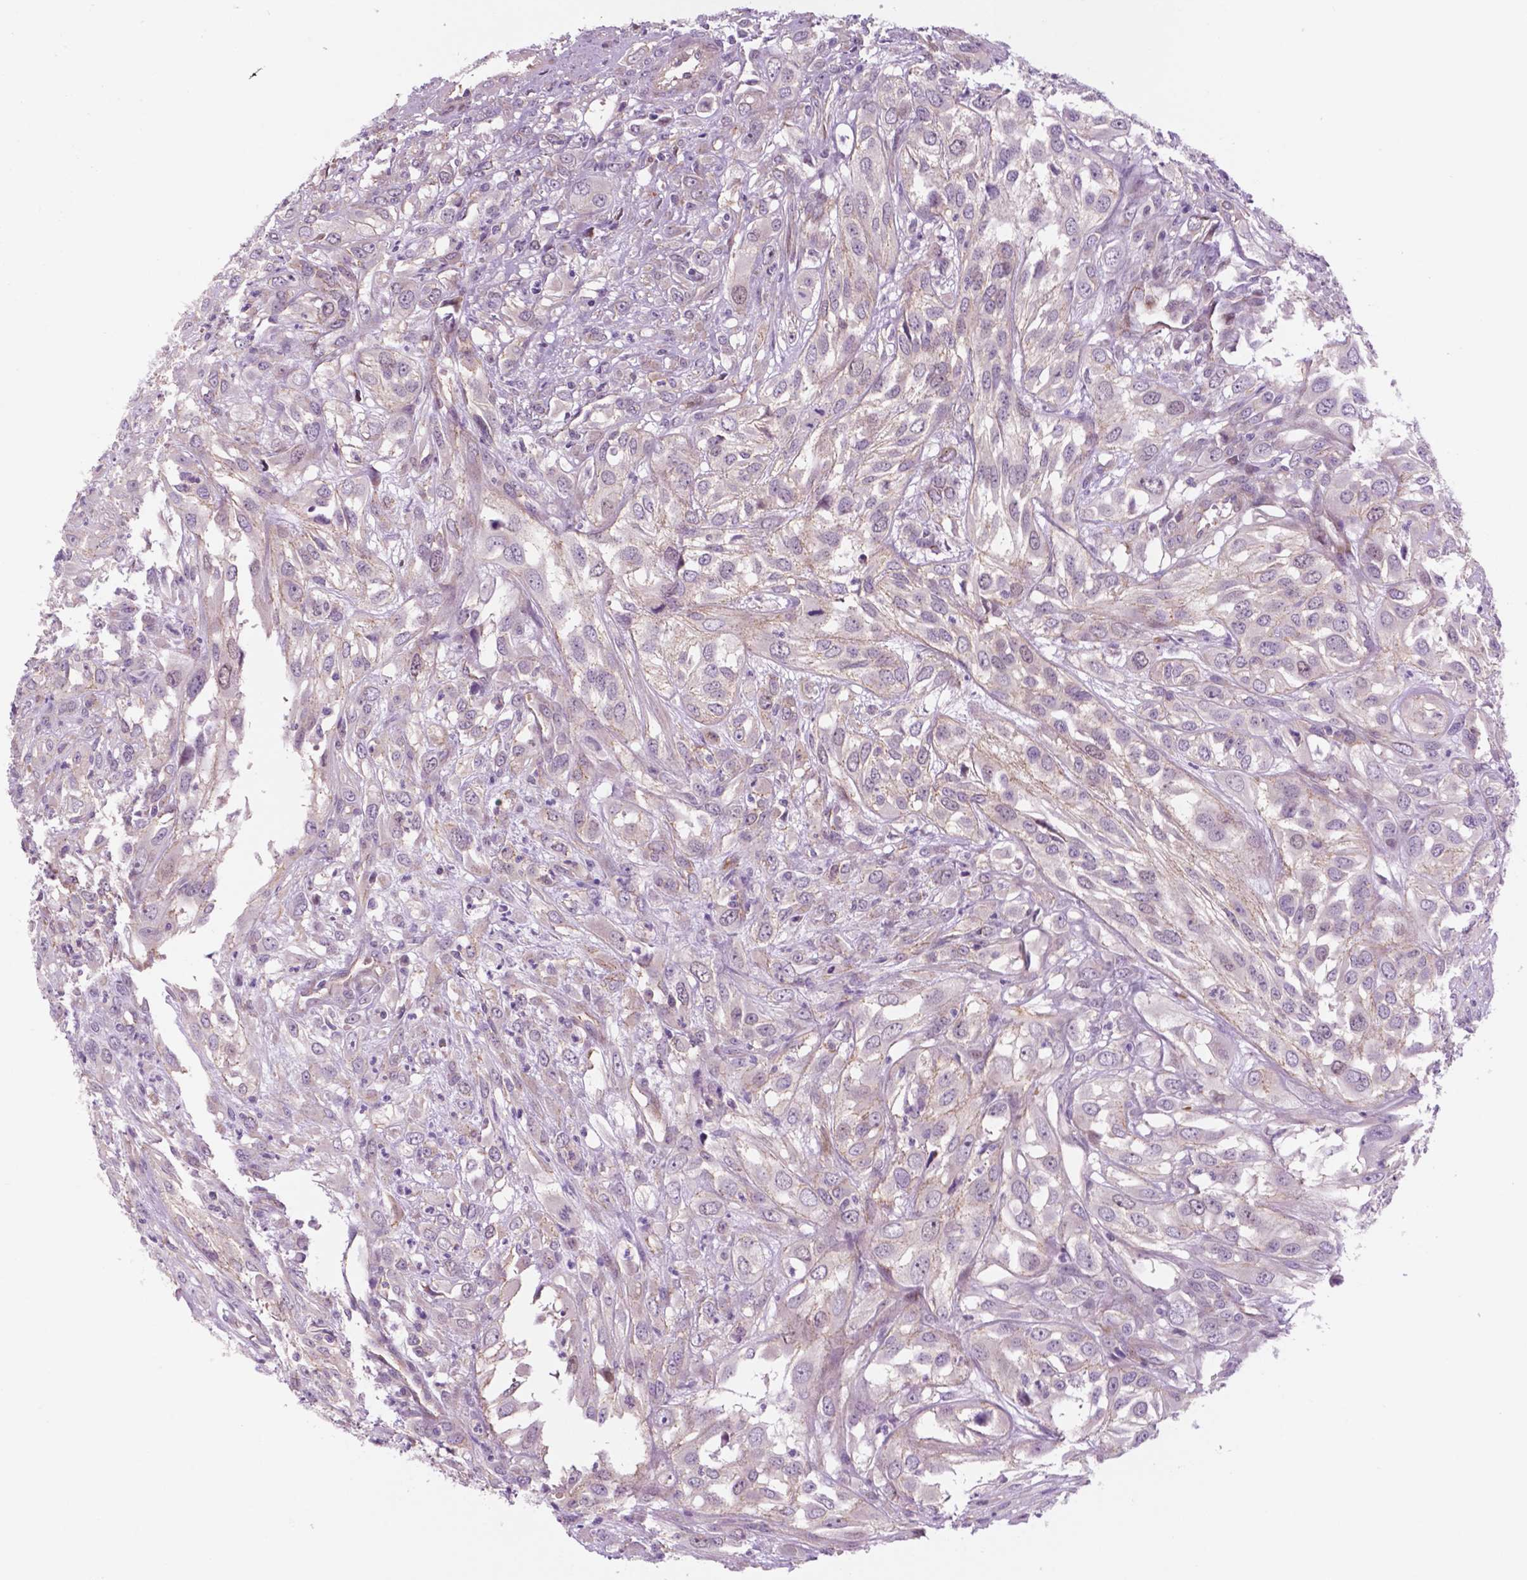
{"staining": {"intensity": "negative", "quantity": "none", "location": "none"}, "tissue": "urothelial cancer", "cell_type": "Tumor cells", "image_type": "cancer", "snomed": [{"axis": "morphology", "description": "Urothelial carcinoma, High grade"}, {"axis": "topography", "description": "Urinary bladder"}], "caption": "The image displays no significant staining in tumor cells of urothelial cancer.", "gene": "RND3", "patient": {"sex": "male", "age": 67}}